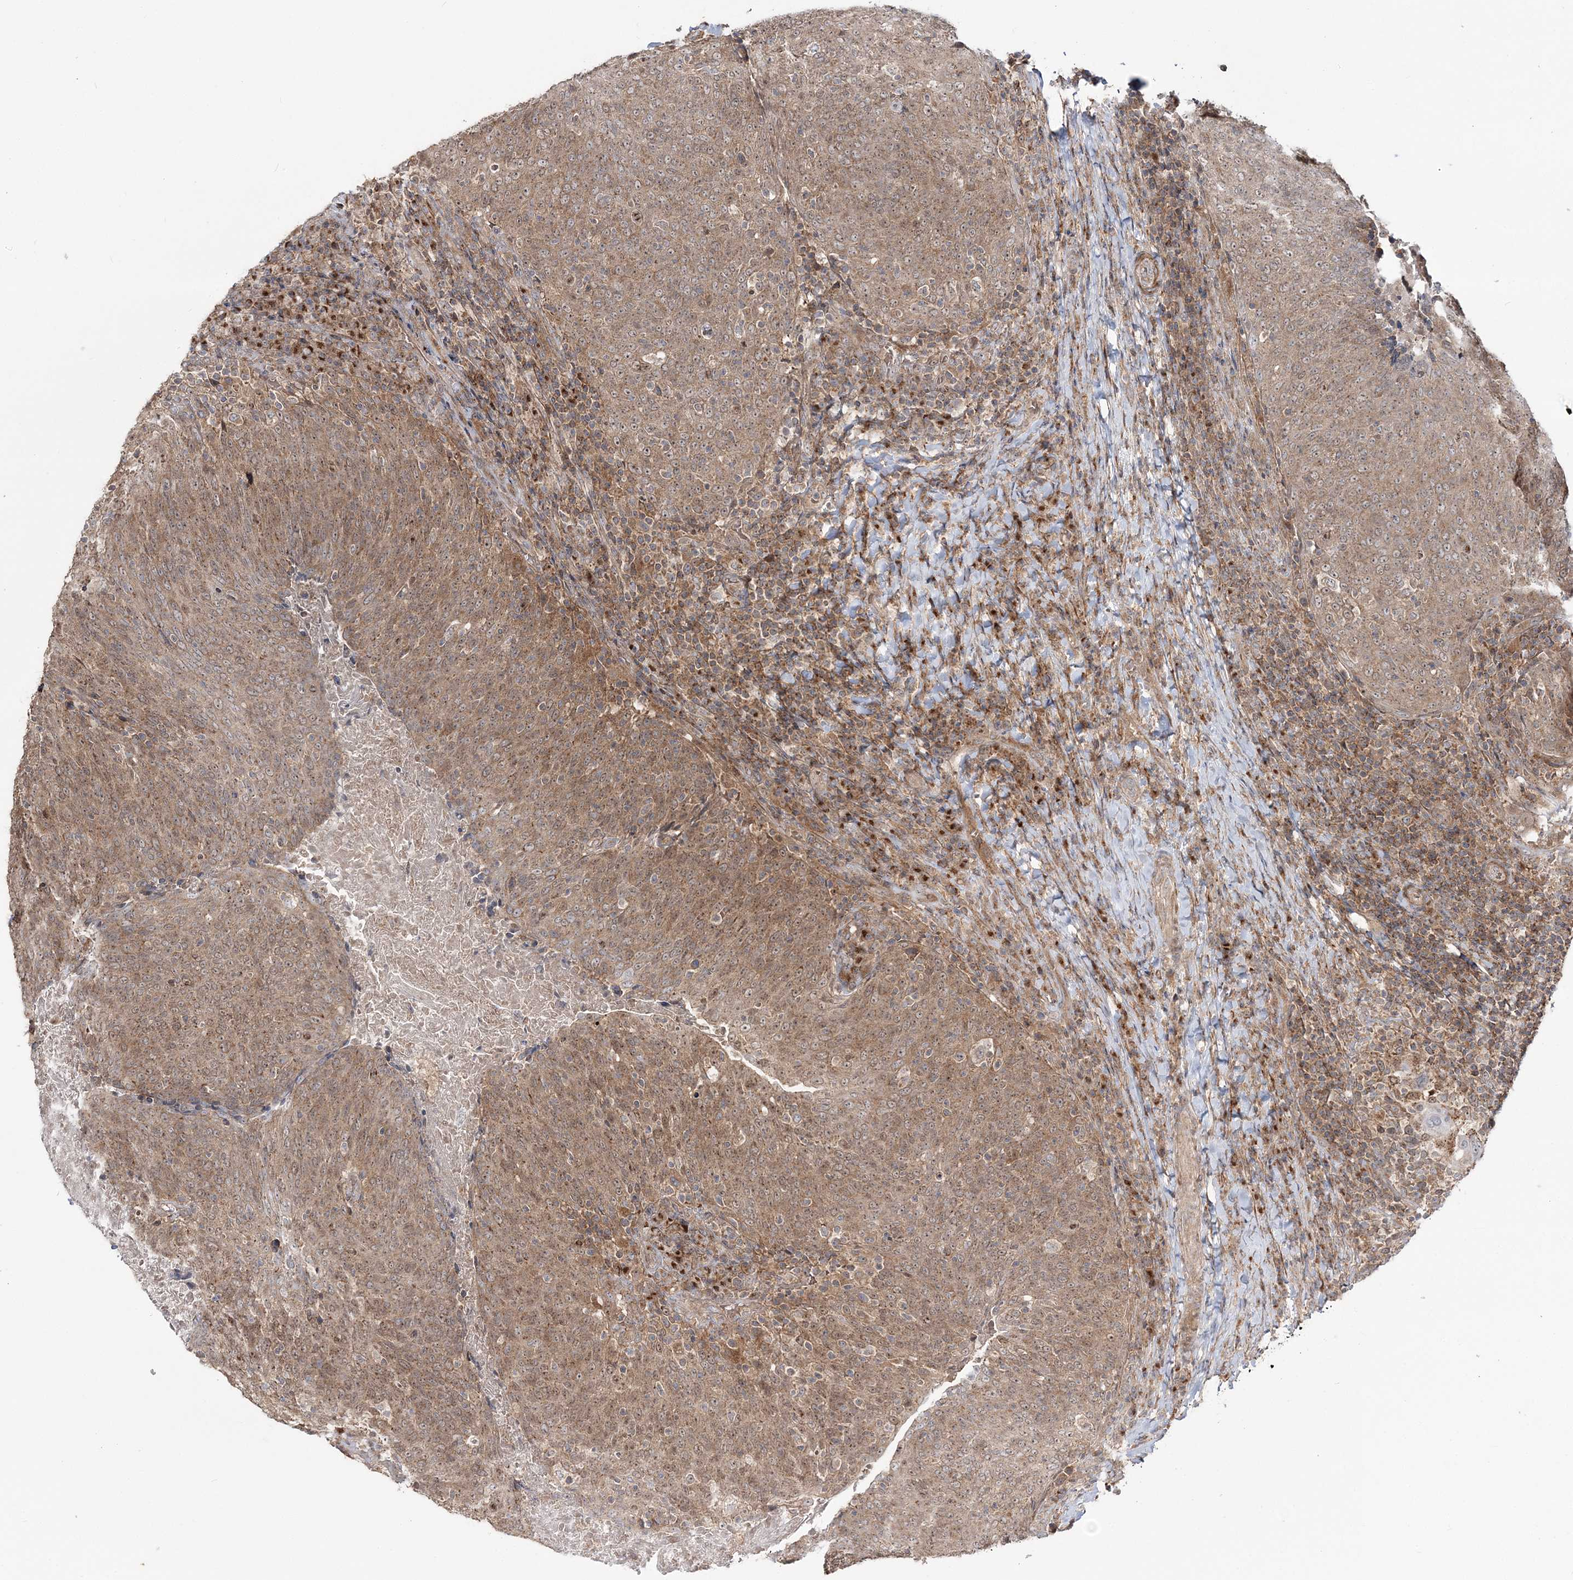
{"staining": {"intensity": "moderate", "quantity": ">75%", "location": "cytoplasmic/membranous"}, "tissue": "head and neck cancer", "cell_type": "Tumor cells", "image_type": "cancer", "snomed": [{"axis": "morphology", "description": "Squamous cell carcinoma, NOS"}, {"axis": "morphology", "description": "Squamous cell carcinoma, metastatic, NOS"}, {"axis": "topography", "description": "Lymph node"}, {"axis": "topography", "description": "Head-Neck"}], "caption": "Immunohistochemistry (IHC) (DAB) staining of human squamous cell carcinoma (head and neck) reveals moderate cytoplasmic/membranous protein expression in about >75% of tumor cells. The staining is performed using DAB (3,3'-diaminobenzidine) brown chromogen to label protein expression. The nuclei are counter-stained blue using hematoxylin.", "gene": "MOCS2", "patient": {"sex": "male", "age": 62}}